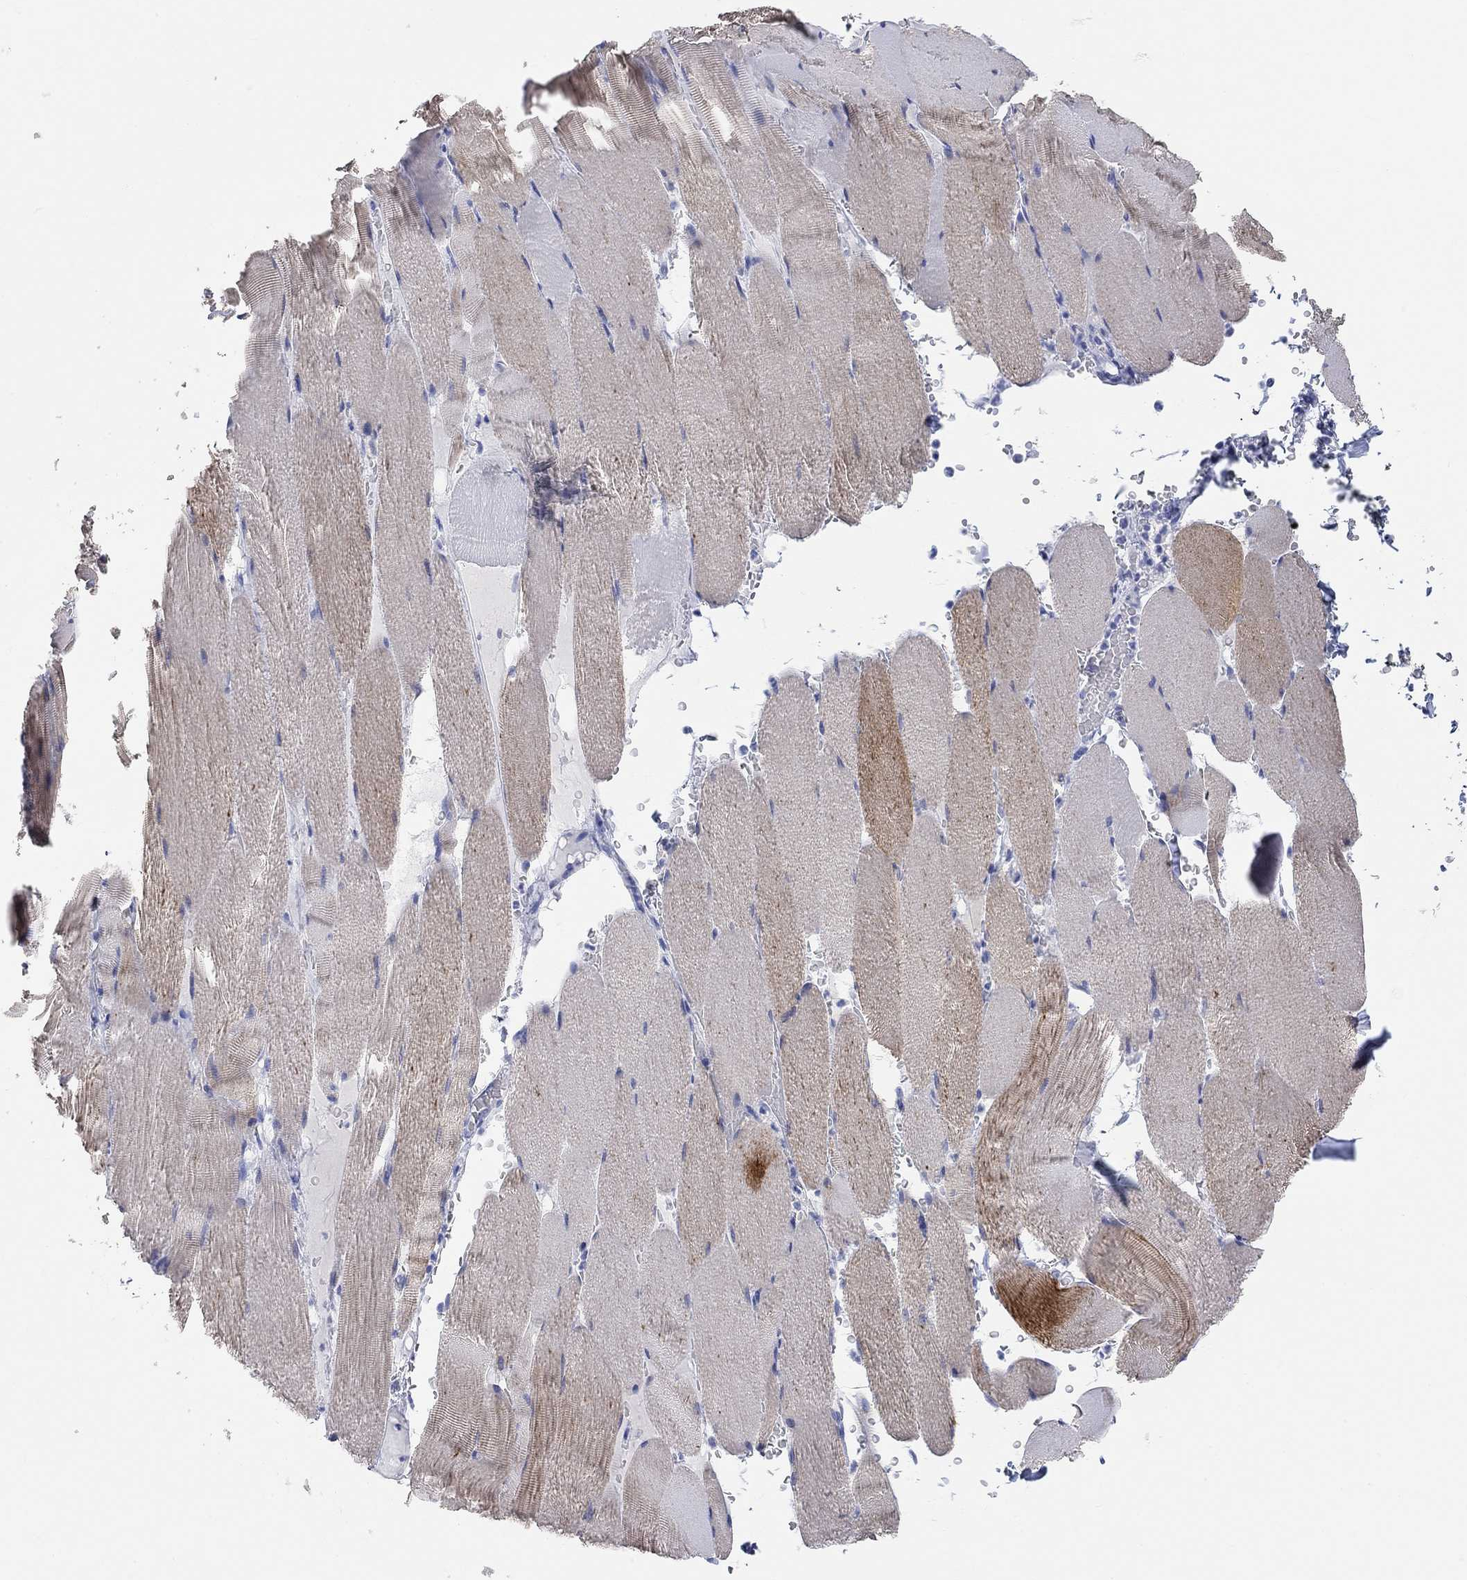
{"staining": {"intensity": "moderate", "quantity": "25%-75%", "location": "cytoplasmic/membranous"}, "tissue": "skeletal muscle", "cell_type": "Myocytes", "image_type": "normal", "snomed": [{"axis": "morphology", "description": "Normal tissue, NOS"}, {"axis": "topography", "description": "Skeletal muscle"}], "caption": "The histopathology image reveals staining of benign skeletal muscle, revealing moderate cytoplasmic/membranous protein expression (brown color) within myocytes. Using DAB (3,3'-diaminobenzidine) (brown) and hematoxylin (blue) stains, captured at high magnification using brightfield microscopy.", "gene": "XIRP2", "patient": {"sex": "male", "age": 56}}